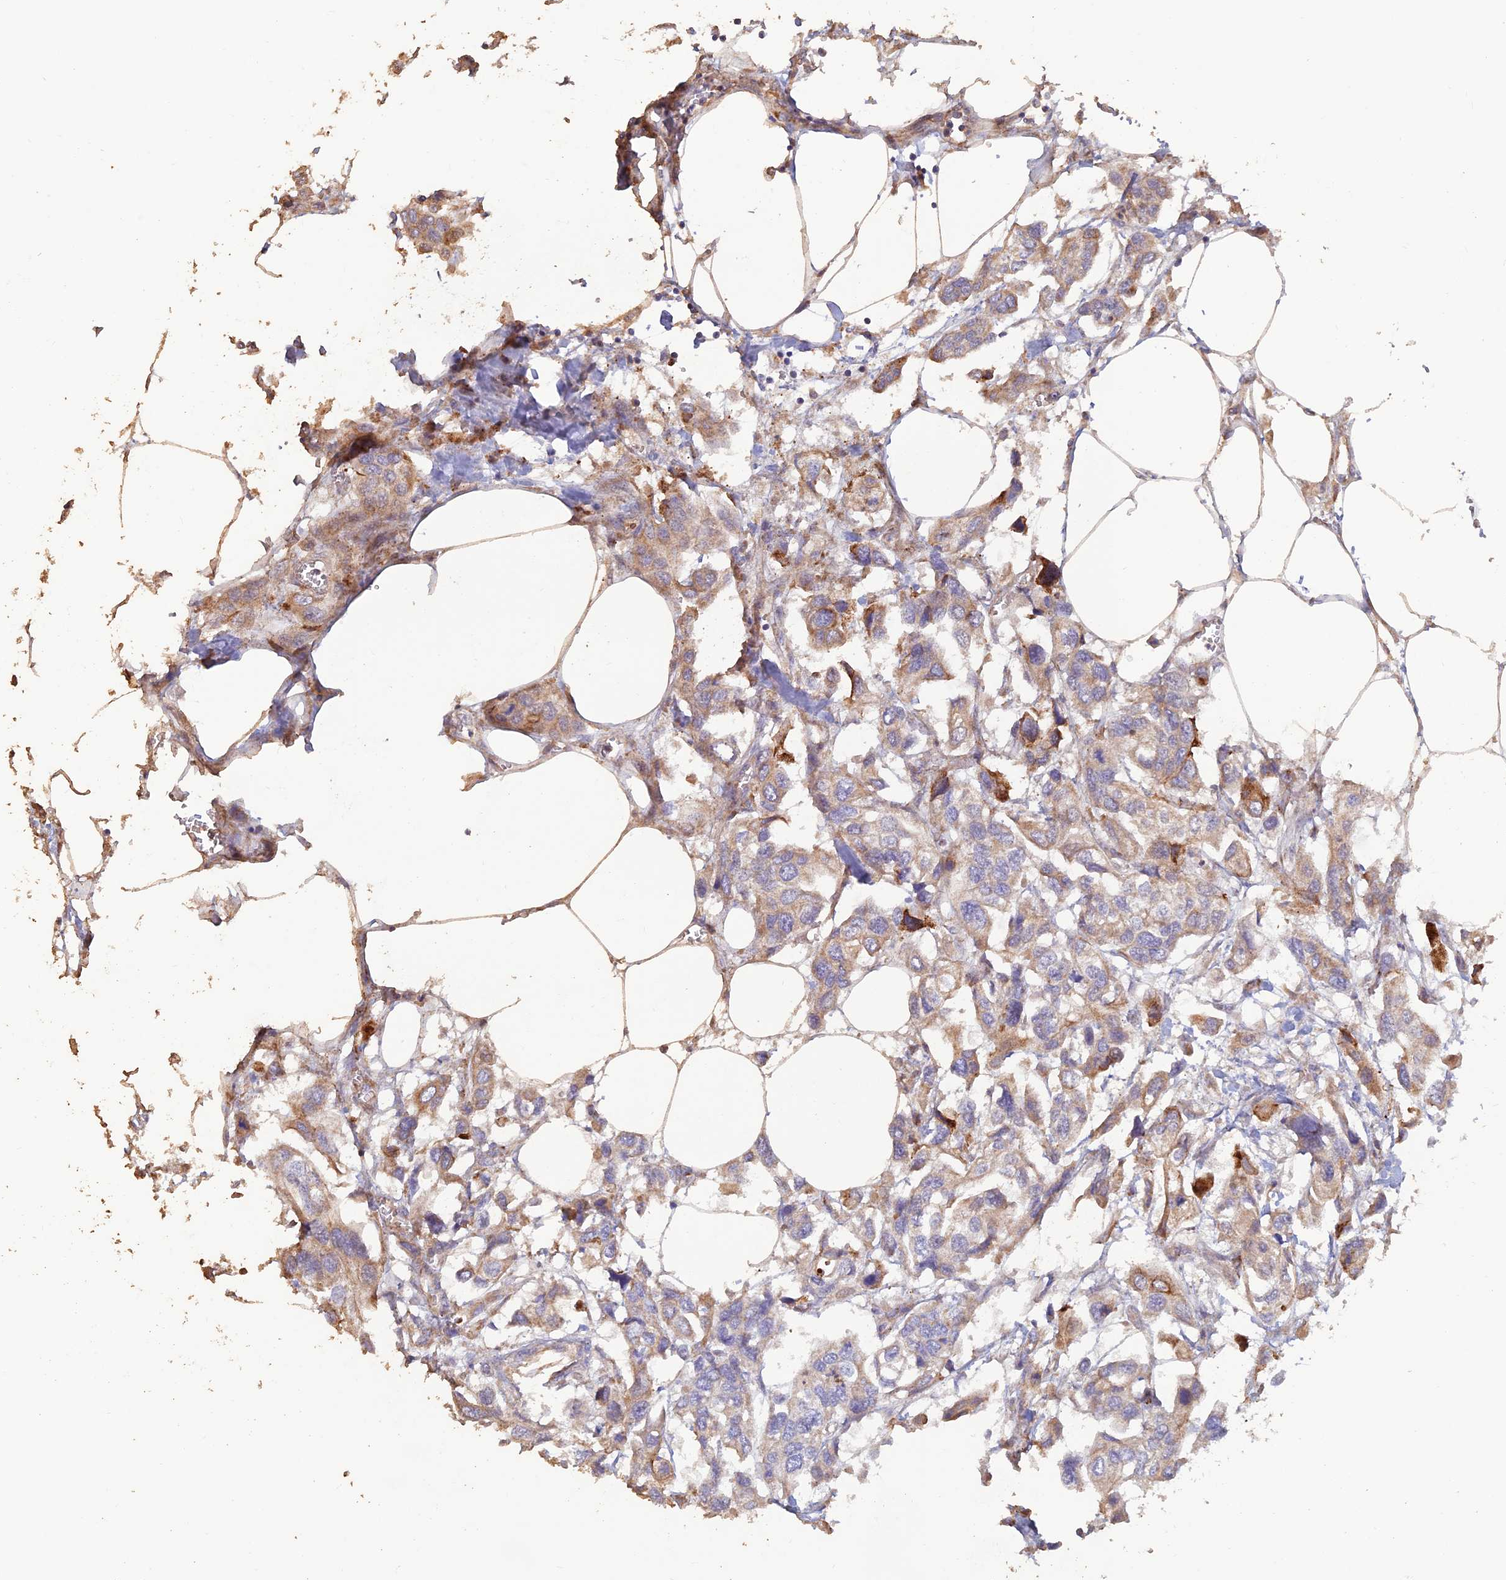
{"staining": {"intensity": "weak", "quantity": "25%-75%", "location": "cytoplasmic/membranous"}, "tissue": "urothelial cancer", "cell_type": "Tumor cells", "image_type": "cancer", "snomed": [{"axis": "morphology", "description": "Urothelial carcinoma, High grade"}, {"axis": "topography", "description": "Urinary bladder"}], "caption": "An immunohistochemistry (IHC) histopathology image of tumor tissue is shown. Protein staining in brown shows weak cytoplasmic/membranous positivity in urothelial carcinoma (high-grade) within tumor cells.", "gene": "GMCL1", "patient": {"sex": "male", "age": 67}}